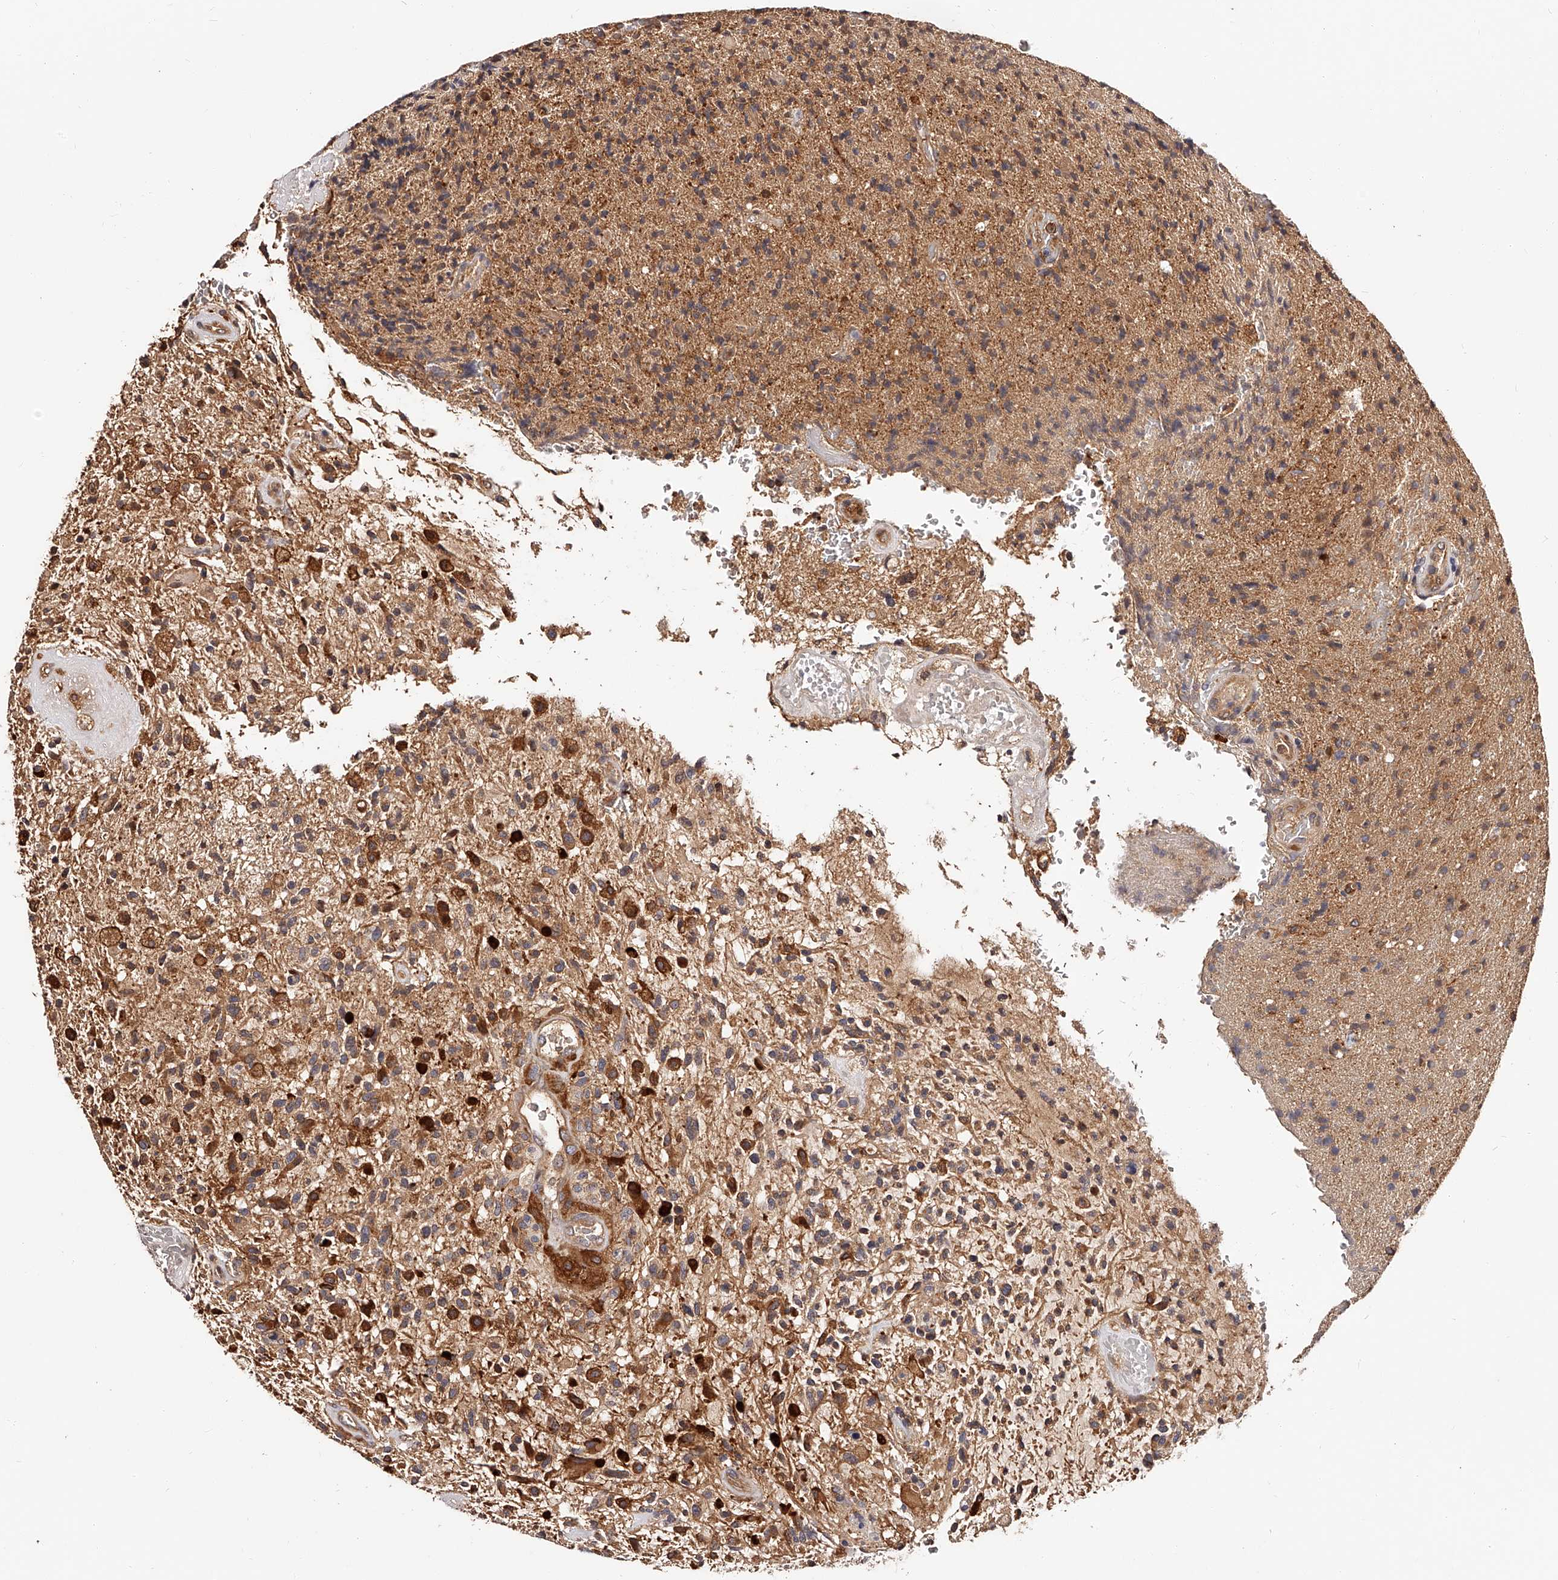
{"staining": {"intensity": "weak", "quantity": ">75%", "location": "cytoplasmic/membranous"}, "tissue": "glioma", "cell_type": "Tumor cells", "image_type": "cancer", "snomed": [{"axis": "morphology", "description": "Glioma, malignant, High grade"}, {"axis": "topography", "description": "Brain"}], "caption": "Immunohistochemical staining of glioma shows low levels of weak cytoplasmic/membranous protein staining in approximately >75% of tumor cells.", "gene": "LAP3", "patient": {"sex": "male", "age": 72}}